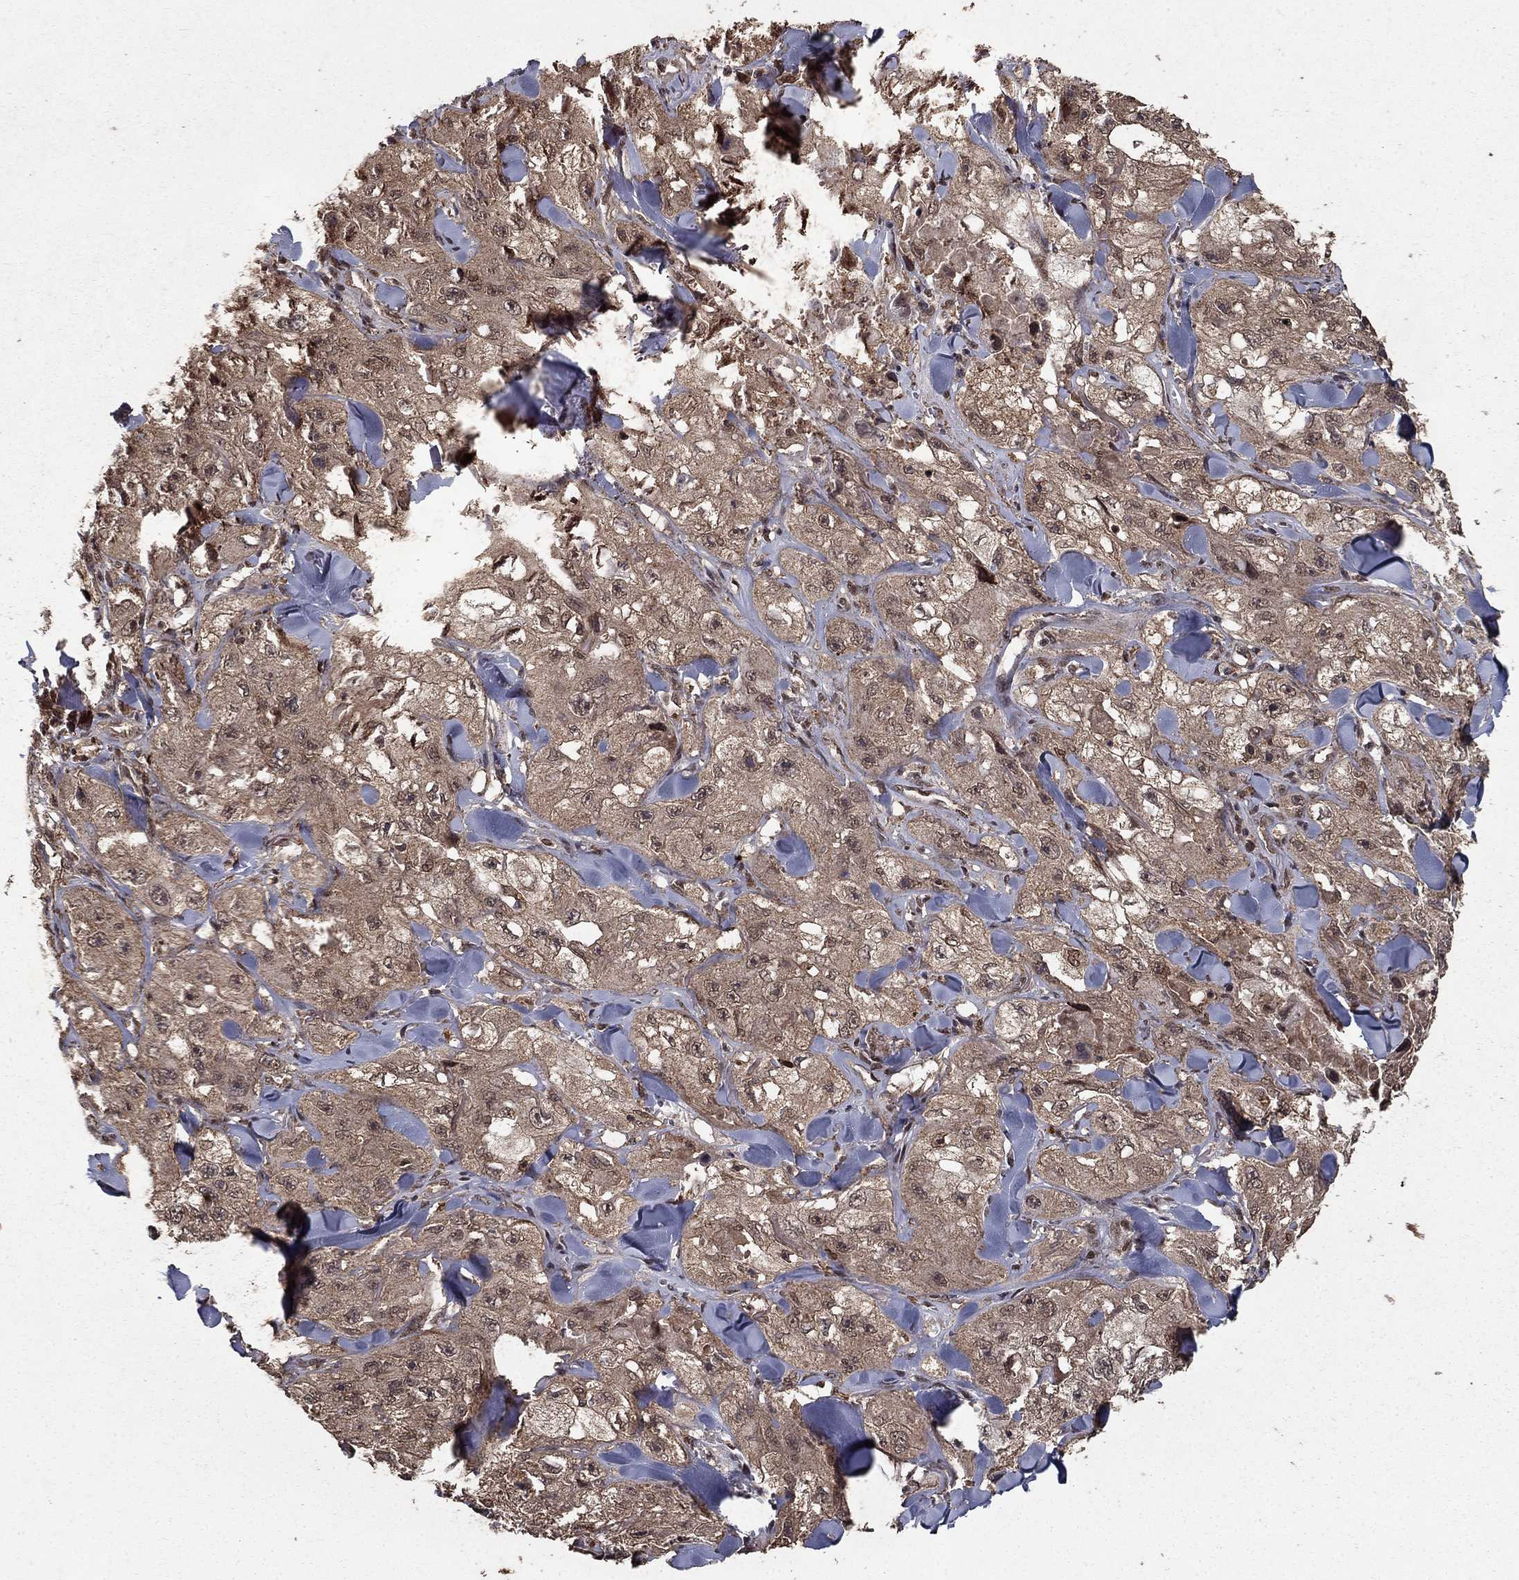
{"staining": {"intensity": "weak", "quantity": "25%-75%", "location": "cytoplasmic/membranous"}, "tissue": "skin cancer", "cell_type": "Tumor cells", "image_type": "cancer", "snomed": [{"axis": "morphology", "description": "Squamous cell carcinoma, NOS"}, {"axis": "topography", "description": "Skin"}, {"axis": "topography", "description": "Subcutis"}], "caption": "A low amount of weak cytoplasmic/membranous expression is identified in approximately 25%-75% of tumor cells in skin cancer tissue. Immunohistochemistry (ihc) stains the protein of interest in brown and the nuclei are stained blue.", "gene": "PRDM1", "patient": {"sex": "male", "age": 73}}